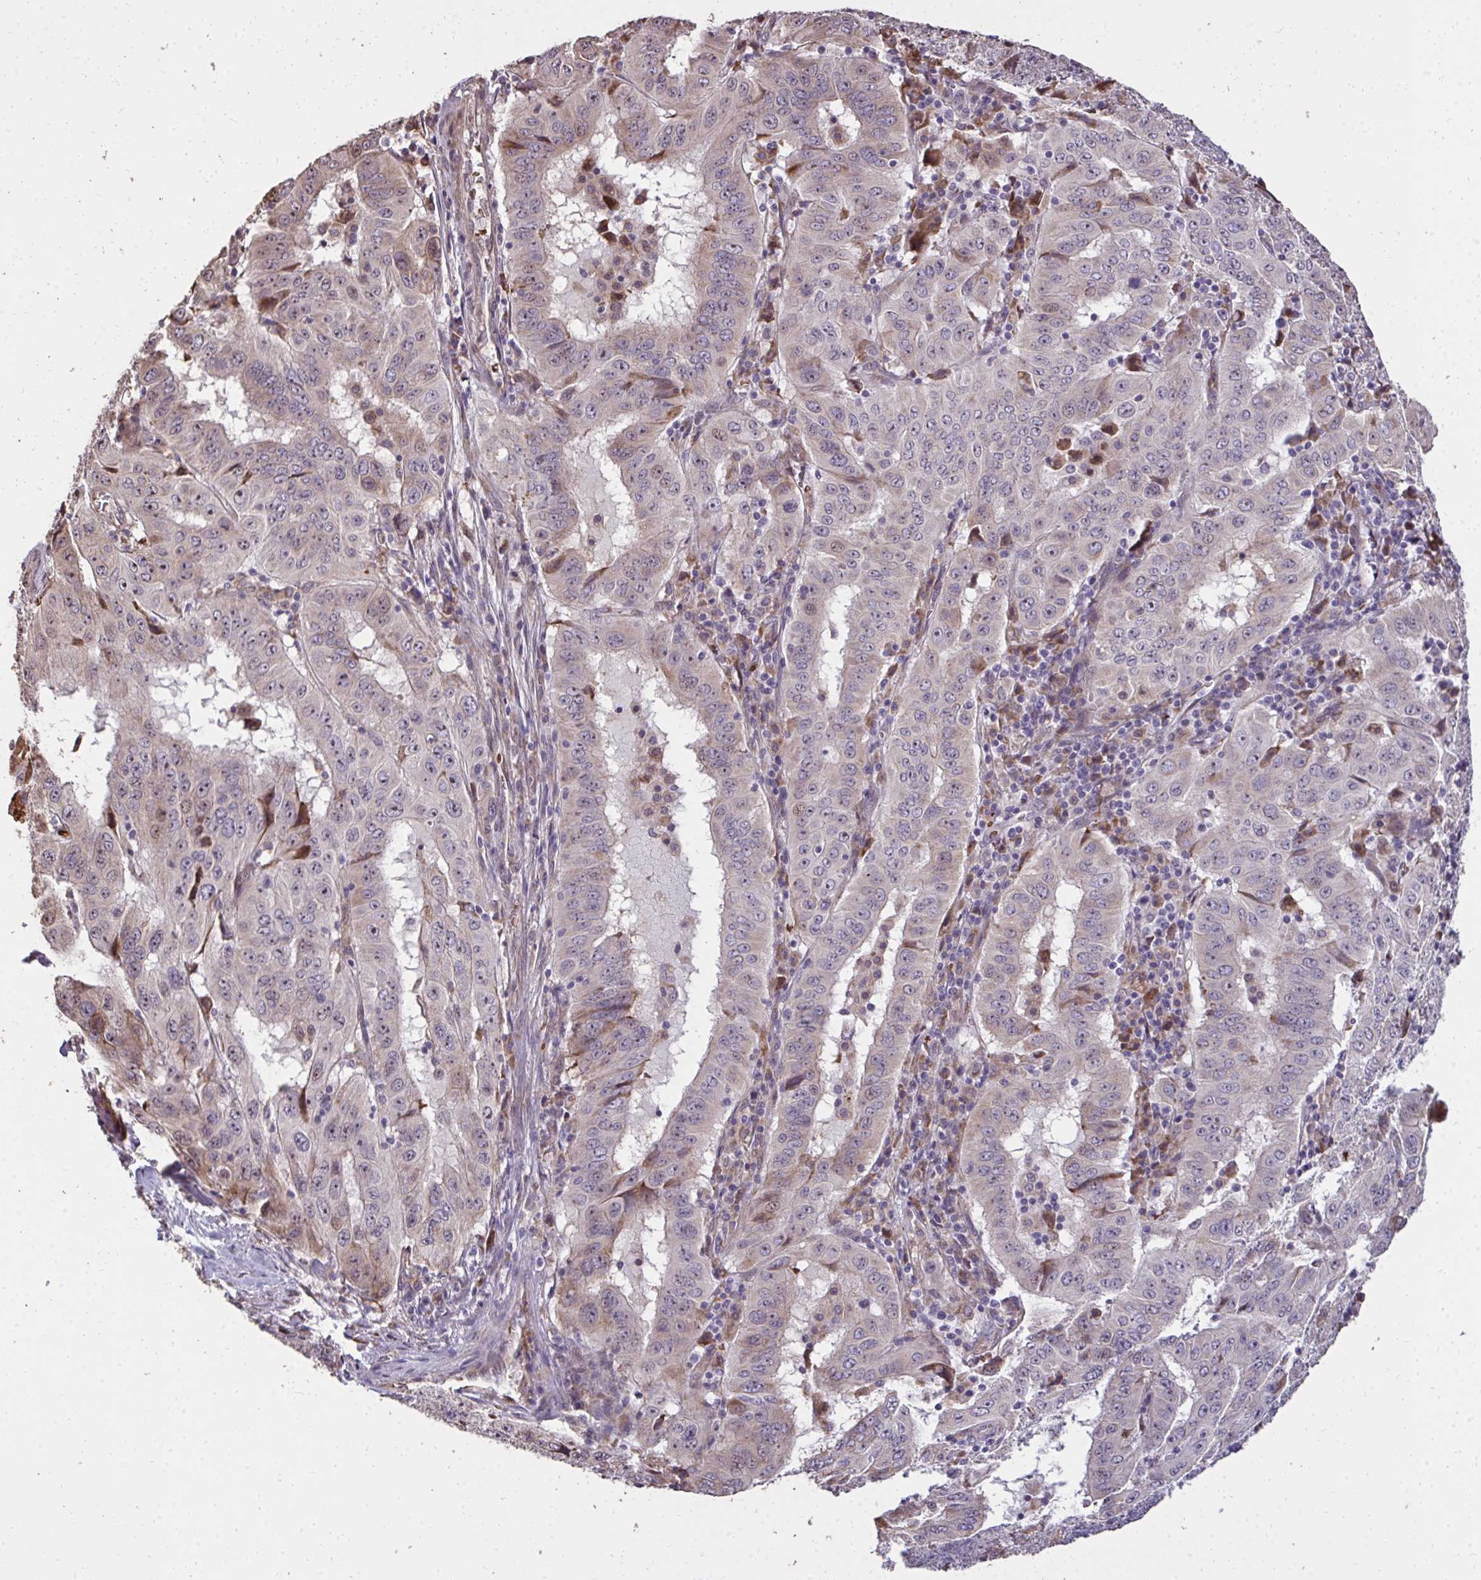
{"staining": {"intensity": "weak", "quantity": "<25%", "location": "cytoplasmic/membranous"}, "tissue": "pancreatic cancer", "cell_type": "Tumor cells", "image_type": "cancer", "snomed": [{"axis": "morphology", "description": "Adenocarcinoma, NOS"}, {"axis": "topography", "description": "Pancreas"}], "caption": "The photomicrograph displays no significant staining in tumor cells of pancreatic cancer.", "gene": "FIBCD1", "patient": {"sex": "male", "age": 63}}